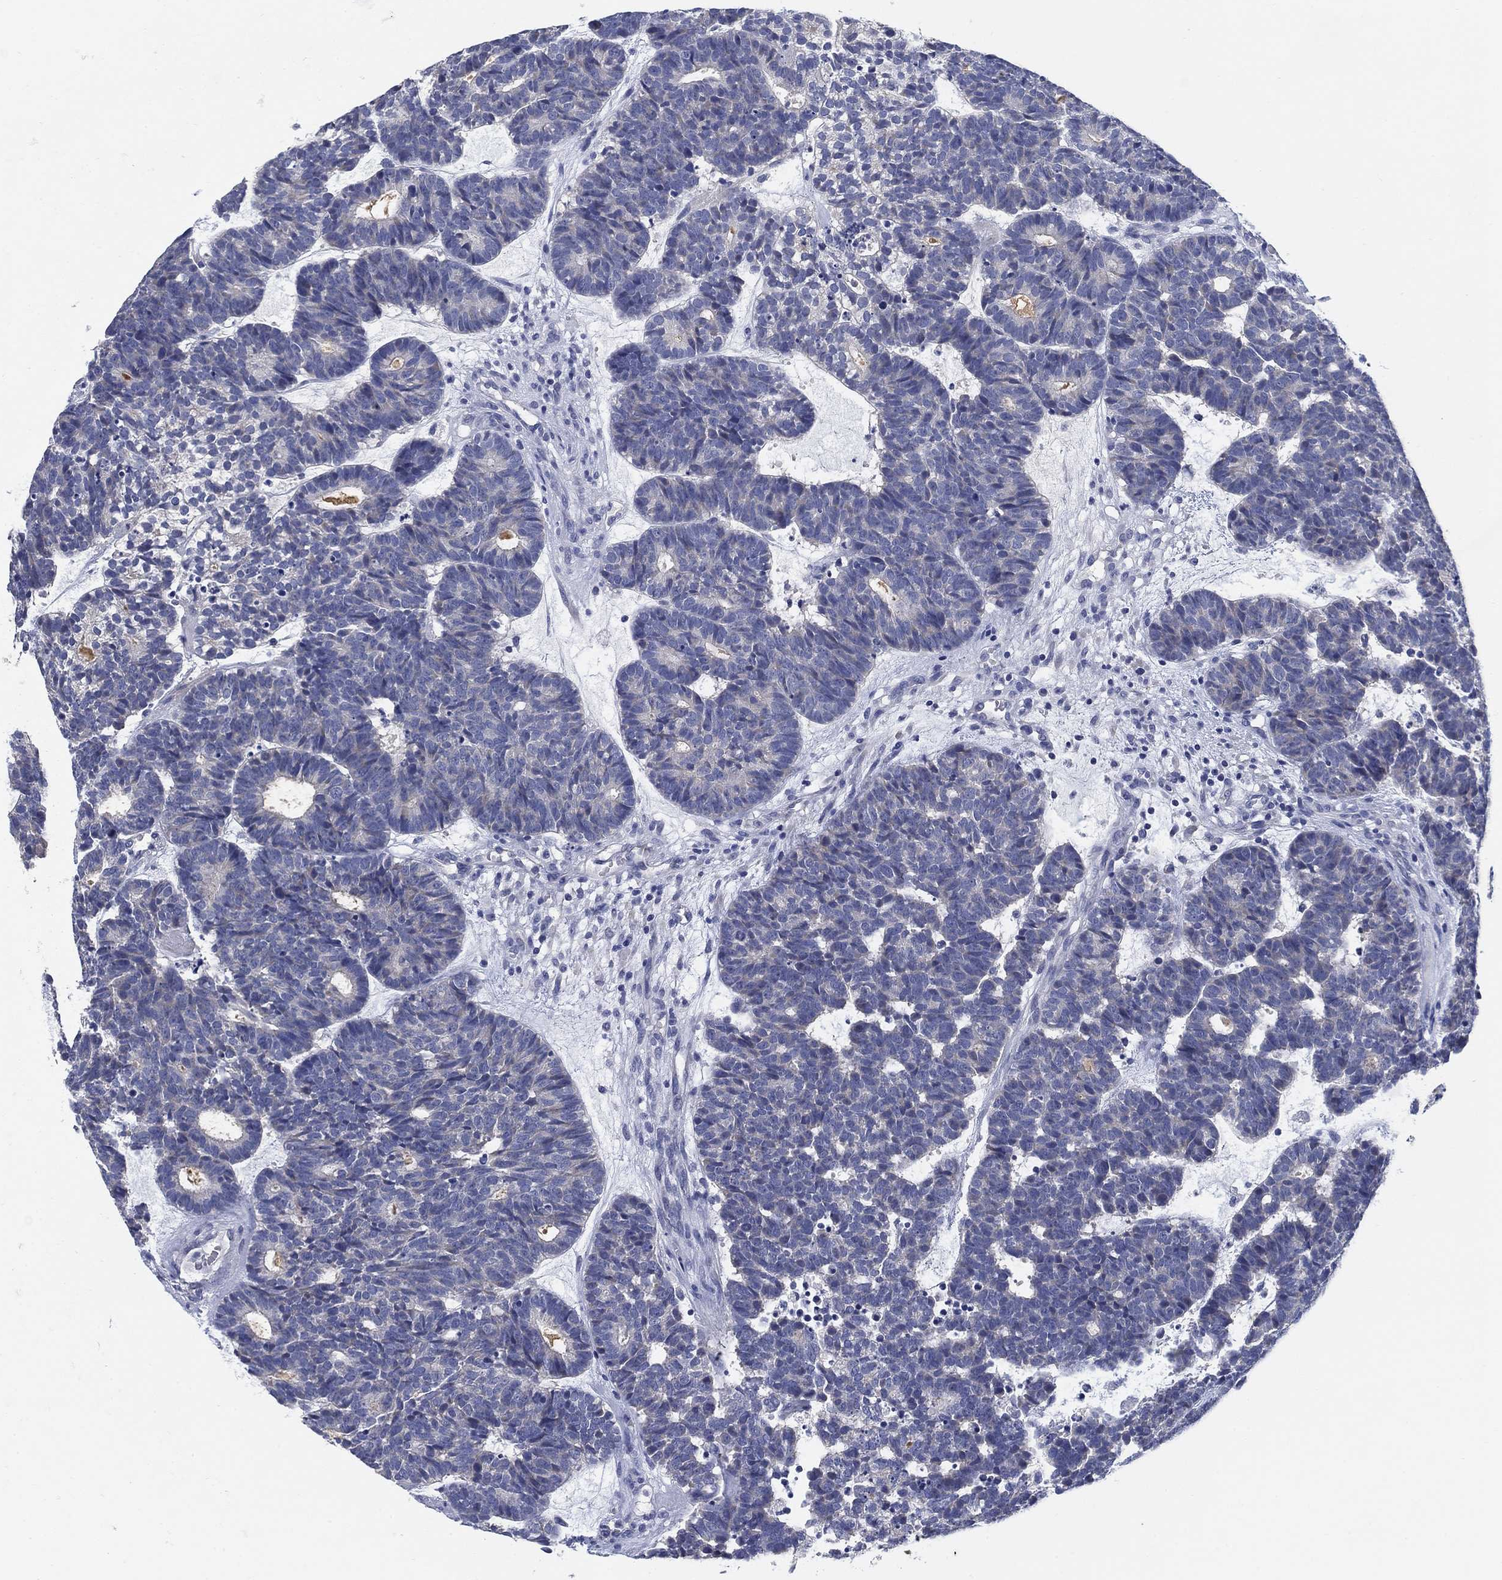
{"staining": {"intensity": "negative", "quantity": "none", "location": "none"}, "tissue": "head and neck cancer", "cell_type": "Tumor cells", "image_type": "cancer", "snomed": [{"axis": "morphology", "description": "Adenocarcinoma, NOS"}, {"axis": "topography", "description": "Head-Neck"}], "caption": "Tumor cells show no significant protein staining in head and neck cancer.", "gene": "CLUL1", "patient": {"sex": "female", "age": 81}}